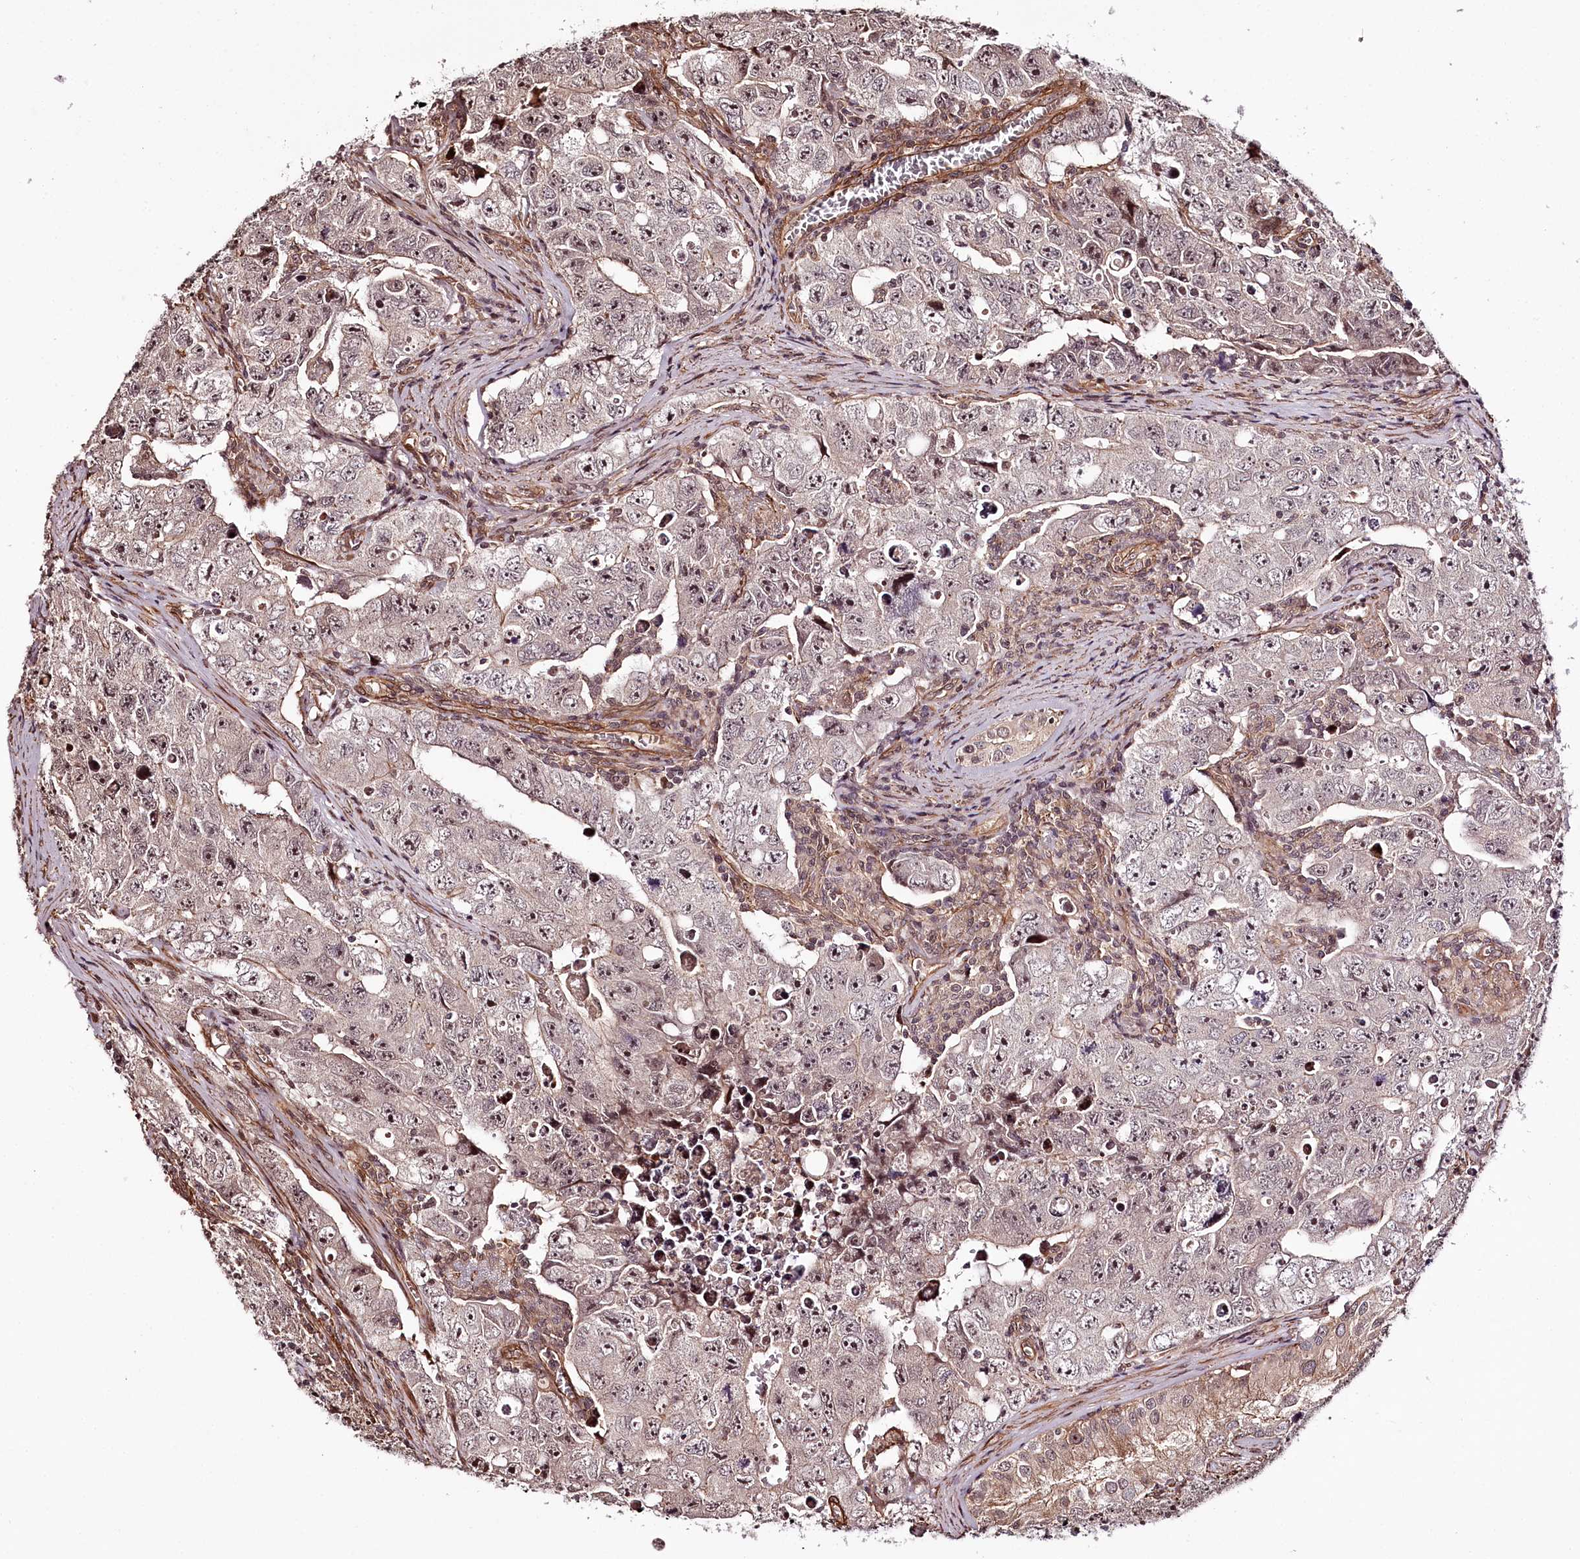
{"staining": {"intensity": "moderate", "quantity": "25%-75%", "location": "nuclear"}, "tissue": "testis cancer", "cell_type": "Tumor cells", "image_type": "cancer", "snomed": [{"axis": "morphology", "description": "Carcinoma, Embryonal, NOS"}, {"axis": "topography", "description": "Testis"}], "caption": "Brown immunohistochemical staining in human embryonal carcinoma (testis) reveals moderate nuclear expression in approximately 25%-75% of tumor cells.", "gene": "TTC33", "patient": {"sex": "male", "age": 17}}